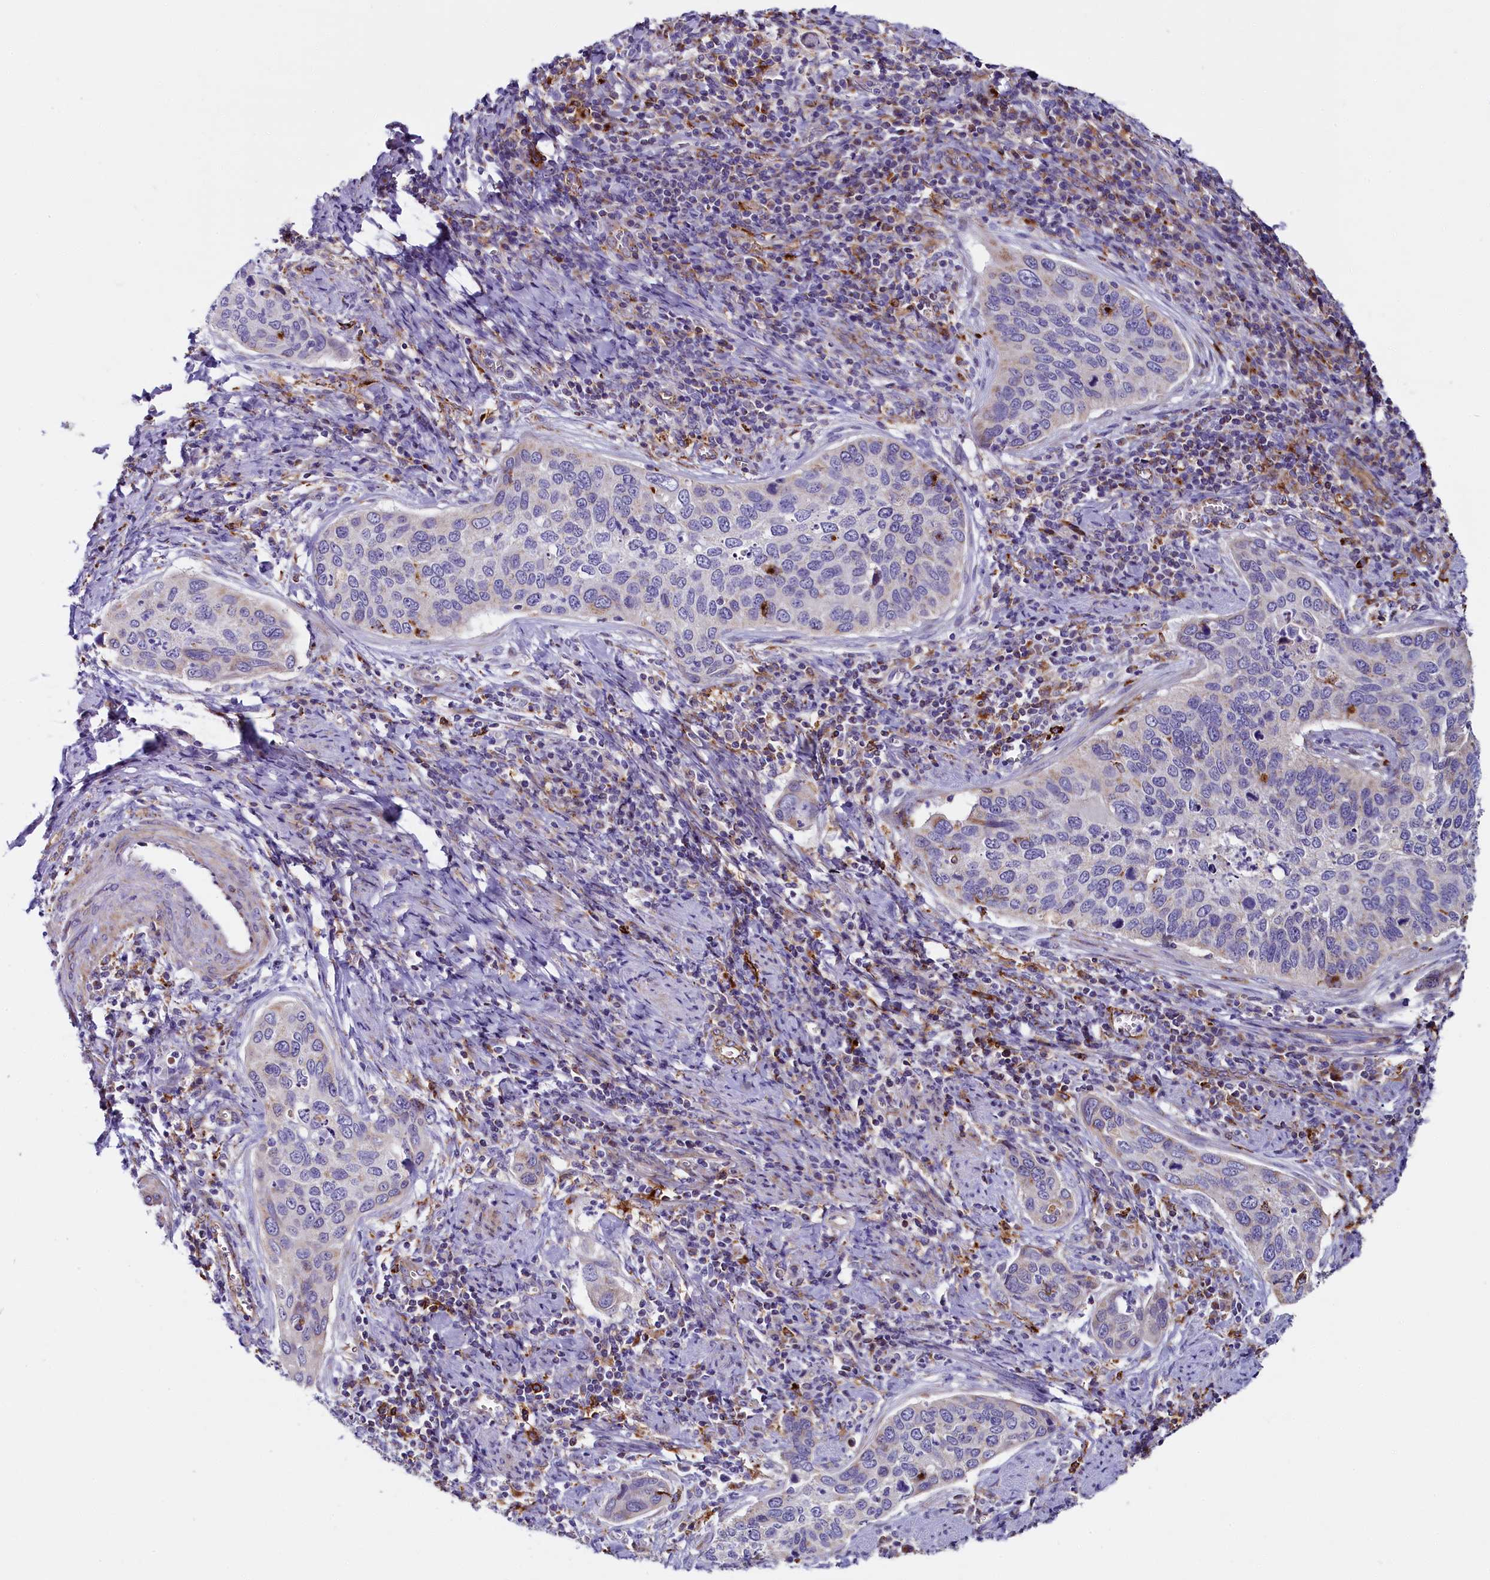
{"staining": {"intensity": "negative", "quantity": "none", "location": "none"}, "tissue": "cervical cancer", "cell_type": "Tumor cells", "image_type": "cancer", "snomed": [{"axis": "morphology", "description": "Squamous cell carcinoma, NOS"}, {"axis": "topography", "description": "Cervix"}], "caption": "This histopathology image is of cervical cancer stained with immunohistochemistry to label a protein in brown with the nuclei are counter-stained blue. There is no staining in tumor cells.", "gene": "IL20RA", "patient": {"sex": "female", "age": 53}}